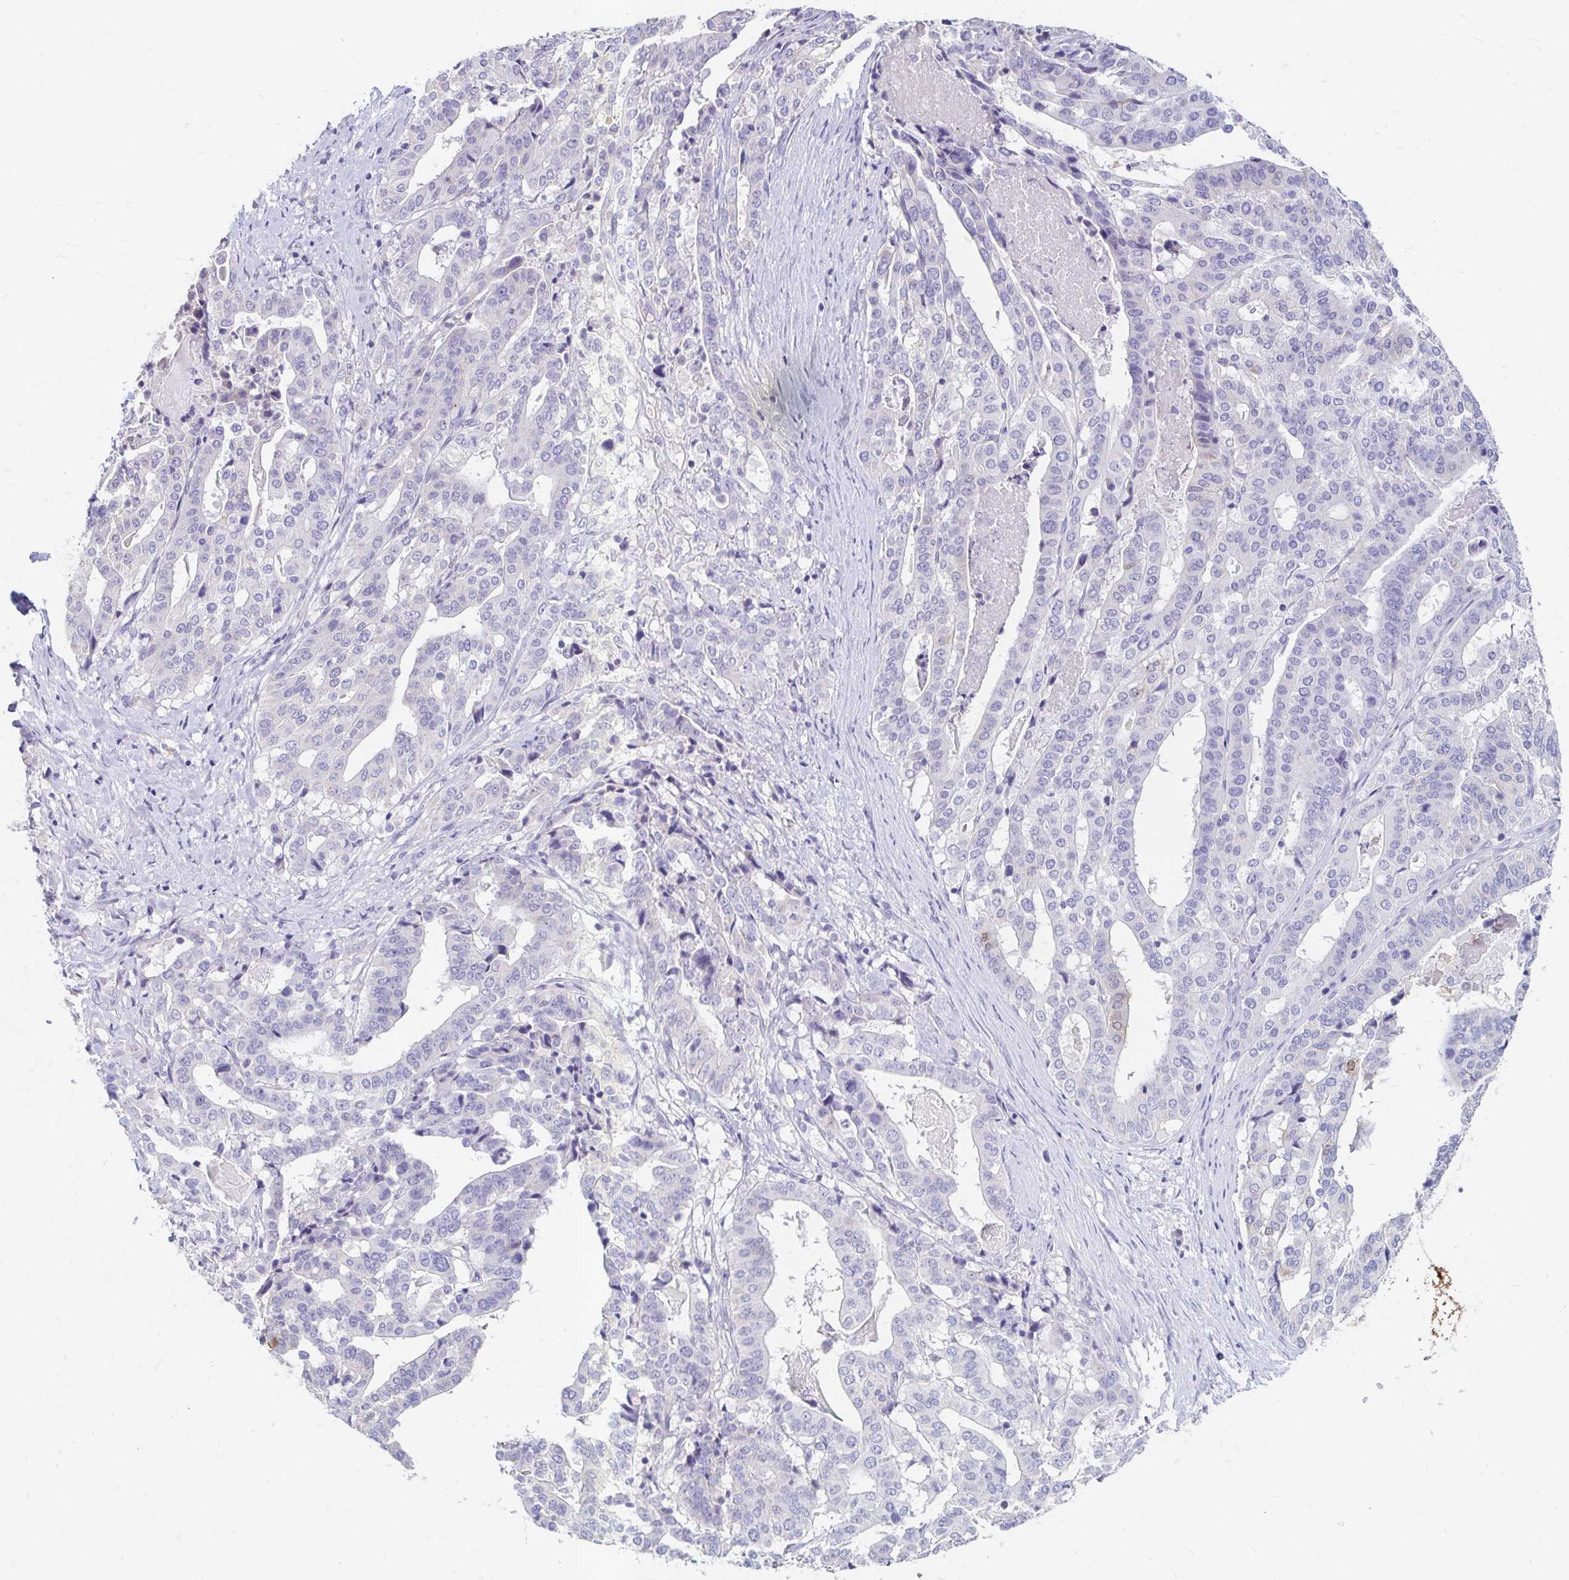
{"staining": {"intensity": "negative", "quantity": "none", "location": "none"}, "tissue": "stomach cancer", "cell_type": "Tumor cells", "image_type": "cancer", "snomed": [{"axis": "morphology", "description": "Adenocarcinoma, NOS"}, {"axis": "topography", "description": "Stomach"}], "caption": "Immunohistochemical staining of human adenocarcinoma (stomach) displays no significant staining in tumor cells. The staining is performed using DAB brown chromogen with nuclei counter-stained in using hematoxylin.", "gene": "ADH1A", "patient": {"sex": "male", "age": 48}}